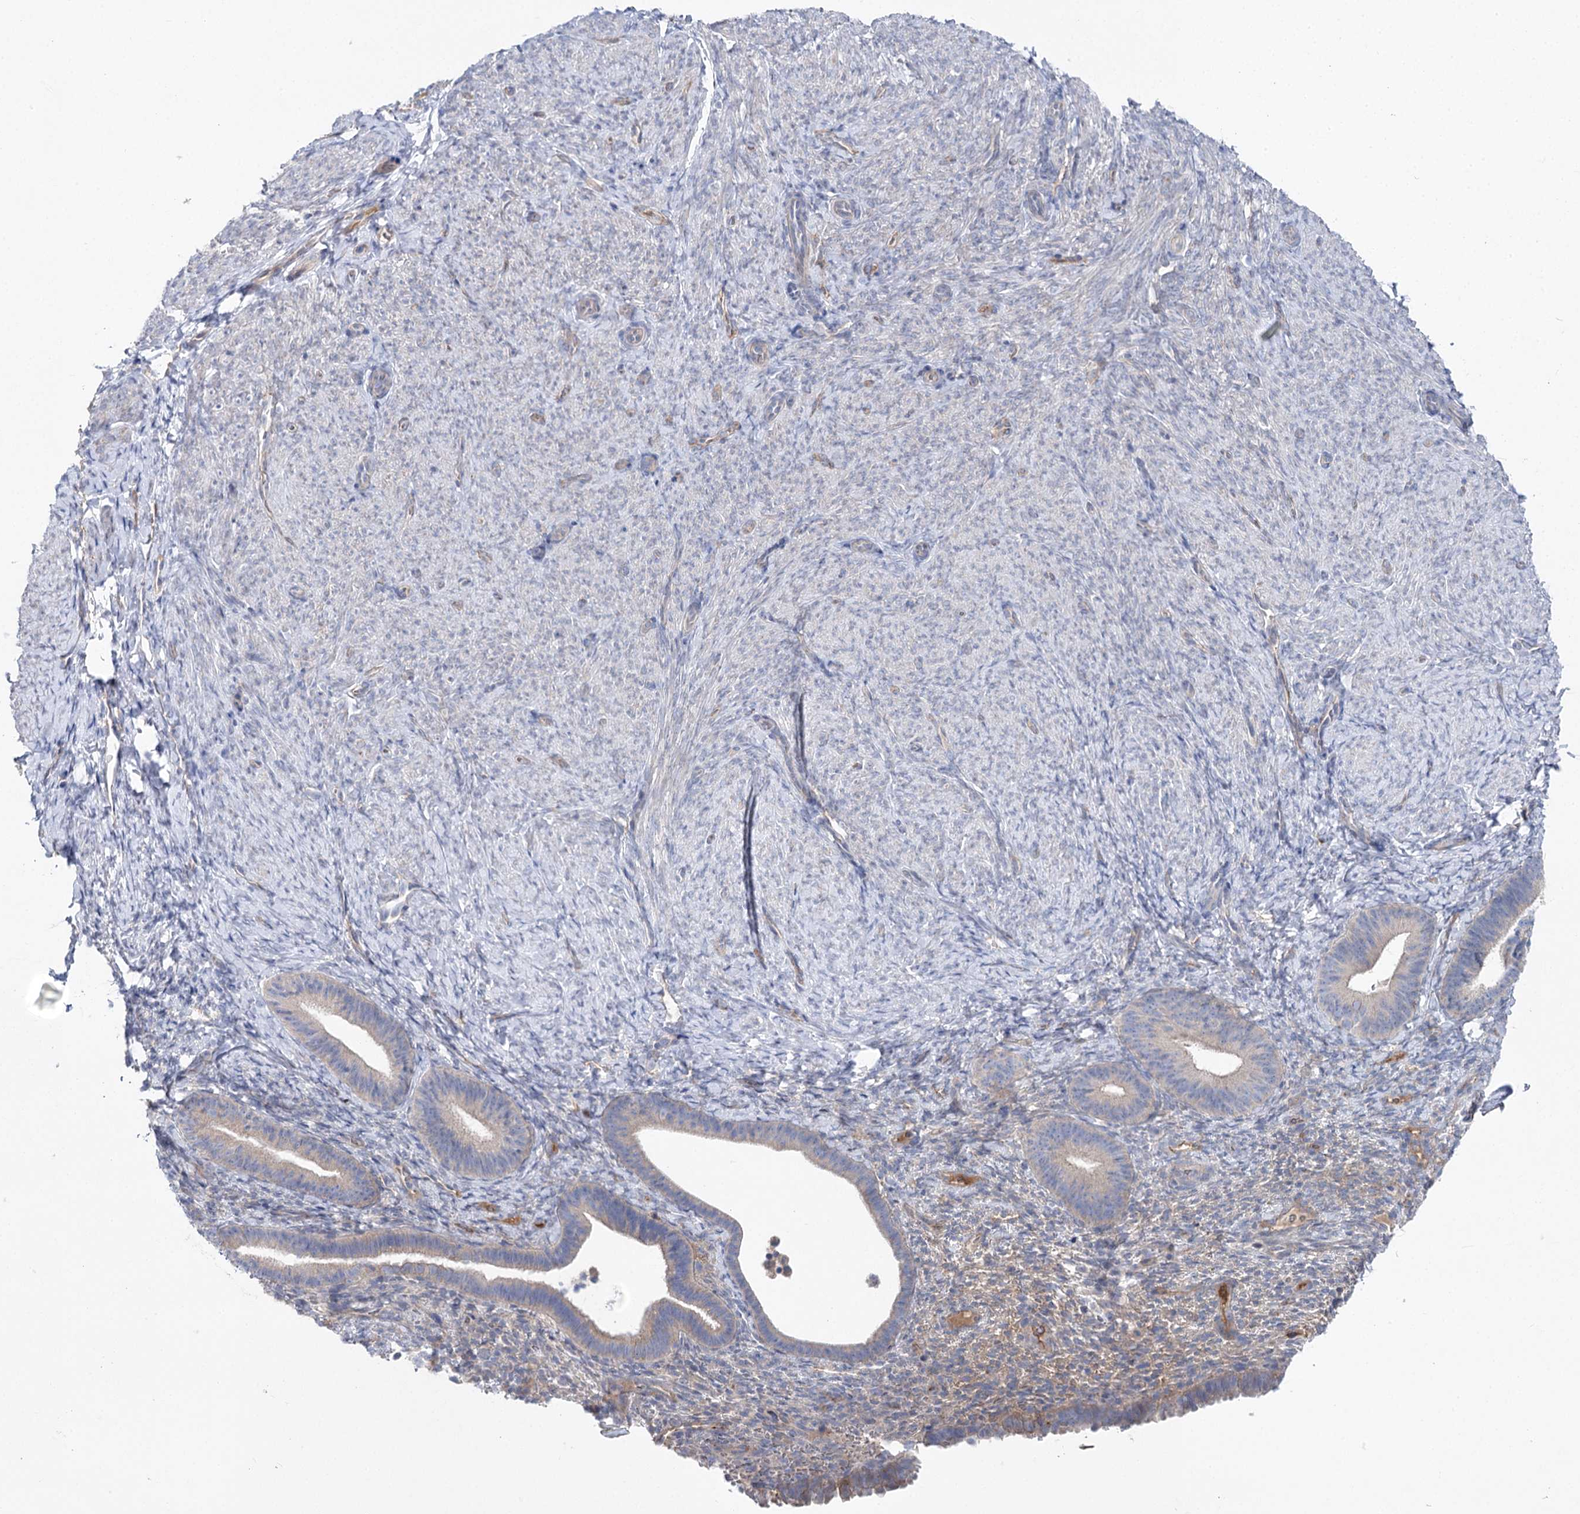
{"staining": {"intensity": "weak", "quantity": "<25%", "location": "cytoplasmic/membranous"}, "tissue": "endometrium", "cell_type": "Cells in endometrial stroma", "image_type": "normal", "snomed": [{"axis": "morphology", "description": "Normal tissue, NOS"}, {"axis": "topography", "description": "Endometrium"}], "caption": "The image shows no staining of cells in endometrial stroma in unremarkable endometrium. (Immunohistochemistry (ihc), brightfield microscopy, high magnification).", "gene": "LRRC14B", "patient": {"sex": "female", "age": 65}}